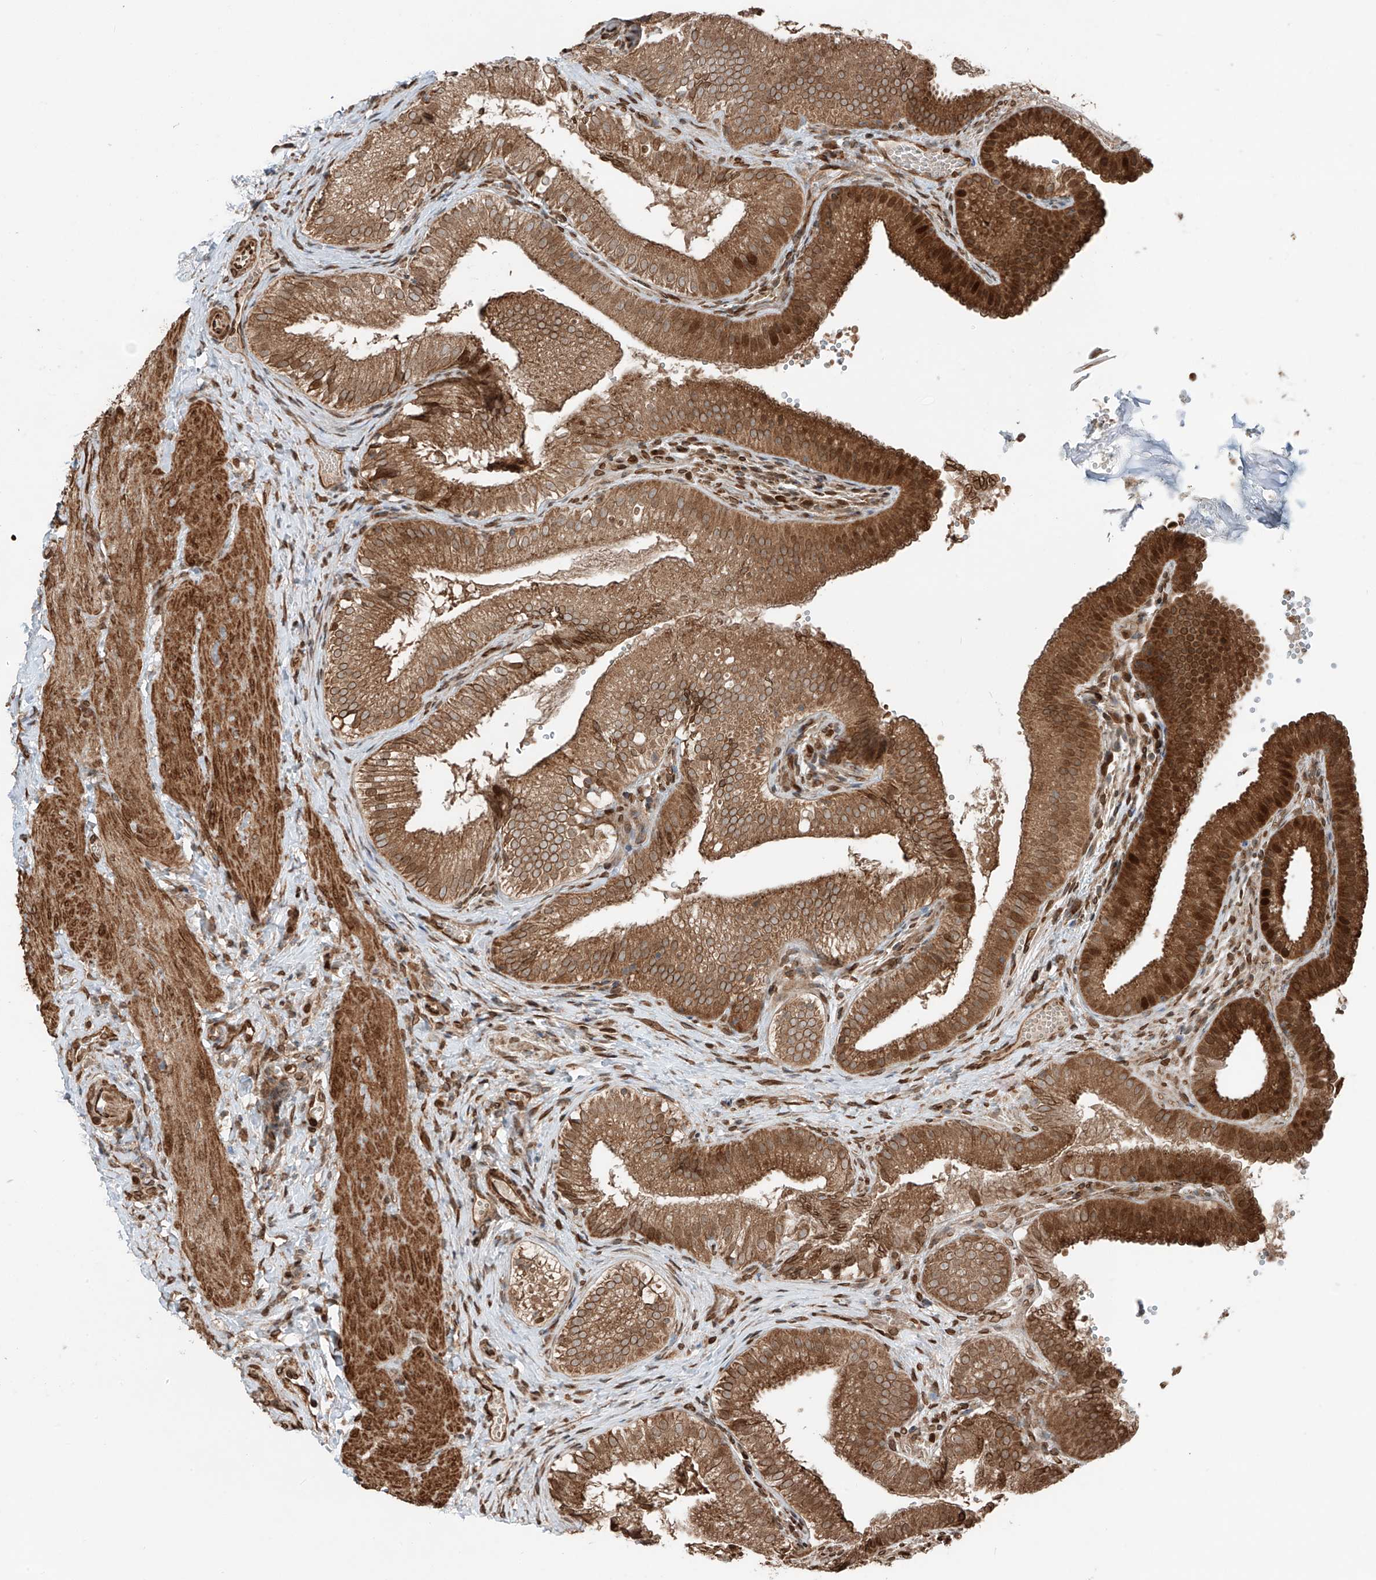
{"staining": {"intensity": "strong", "quantity": ">75%", "location": "cytoplasmic/membranous,nuclear"}, "tissue": "gallbladder", "cell_type": "Glandular cells", "image_type": "normal", "snomed": [{"axis": "morphology", "description": "Normal tissue, NOS"}, {"axis": "topography", "description": "Gallbladder"}], "caption": "Gallbladder was stained to show a protein in brown. There is high levels of strong cytoplasmic/membranous,nuclear expression in approximately >75% of glandular cells. The protein of interest is stained brown, and the nuclei are stained in blue (DAB (3,3'-diaminobenzidine) IHC with brightfield microscopy, high magnification).", "gene": "CEP162", "patient": {"sex": "female", "age": 30}}